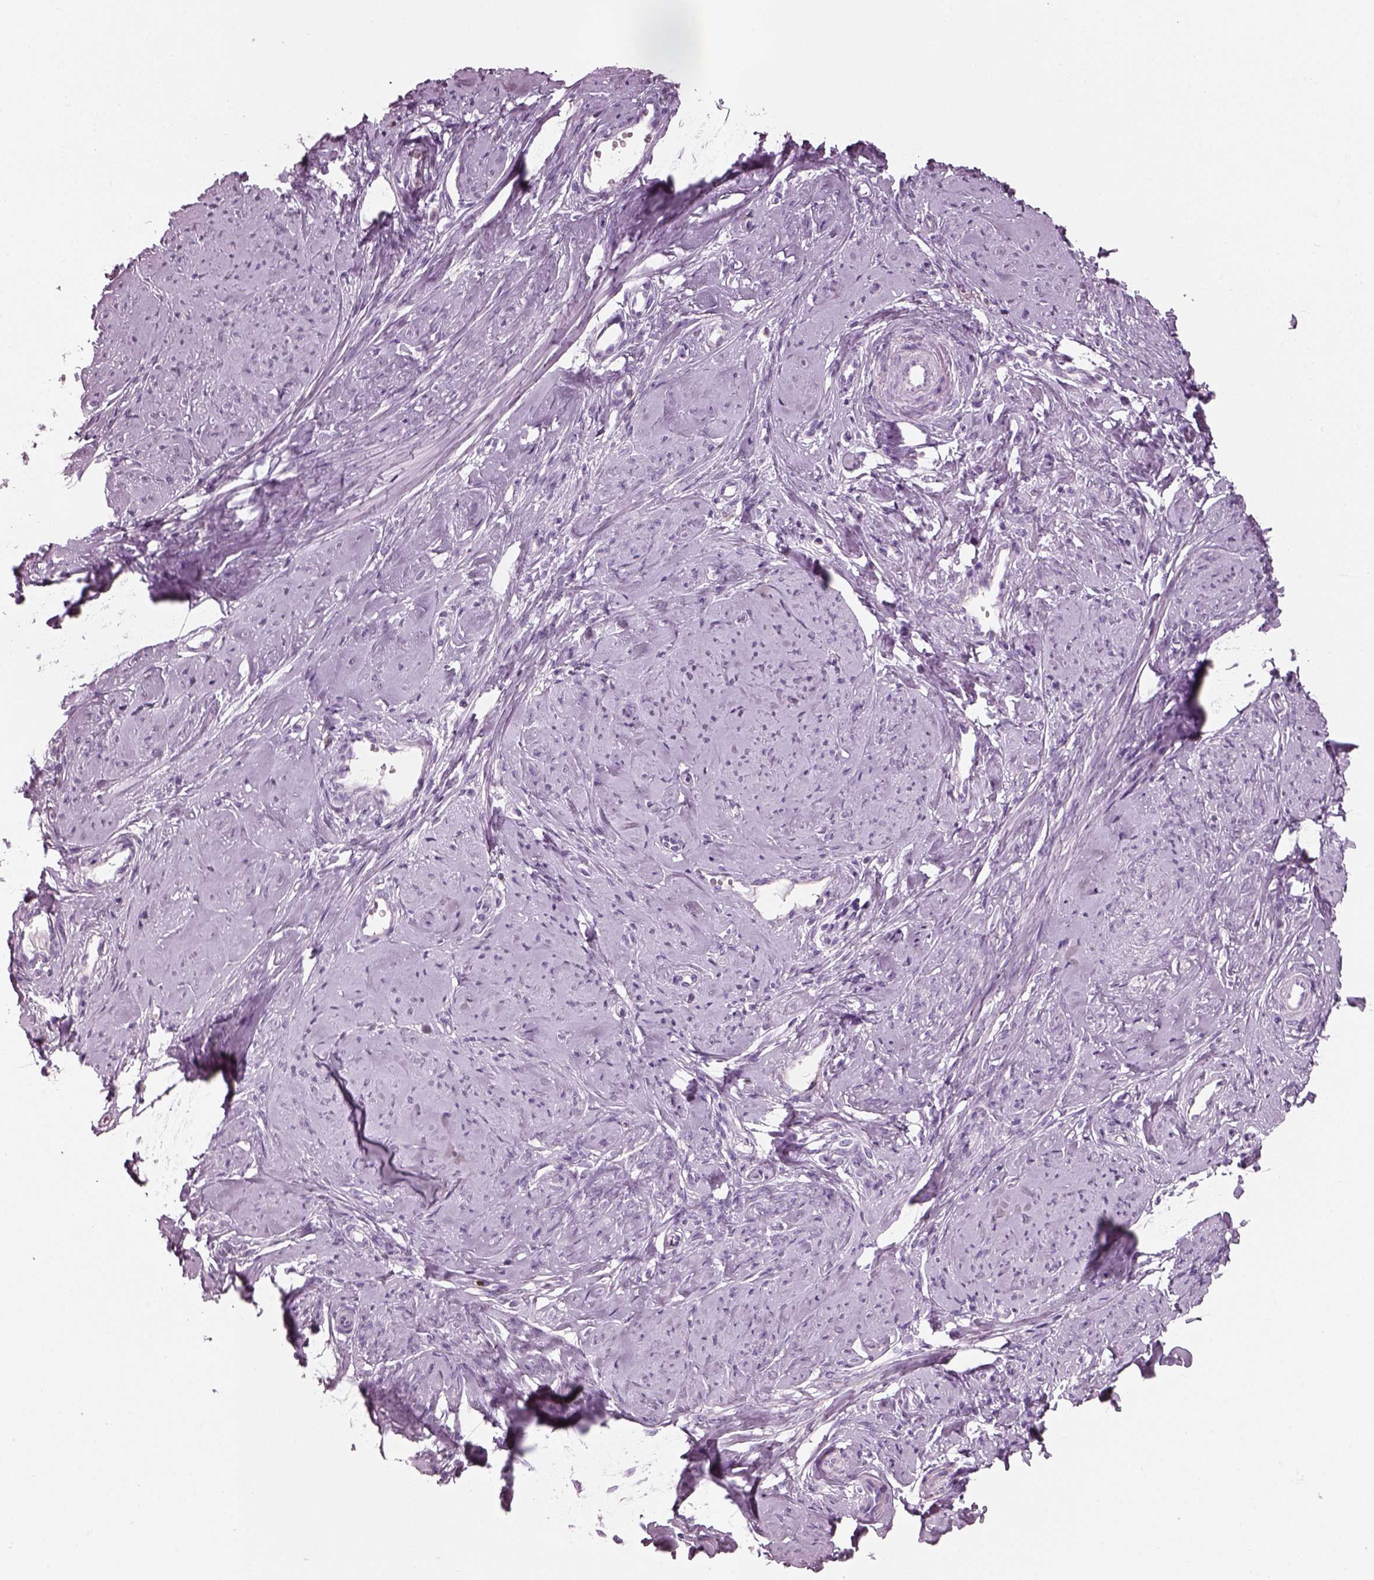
{"staining": {"intensity": "negative", "quantity": "none", "location": "none"}, "tissue": "smooth muscle", "cell_type": "Smooth muscle cells", "image_type": "normal", "snomed": [{"axis": "morphology", "description": "Normal tissue, NOS"}, {"axis": "topography", "description": "Smooth muscle"}], "caption": "This is a micrograph of IHC staining of benign smooth muscle, which shows no expression in smooth muscle cells.", "gene": "SLC27A2", "patient": {"sex": "female", "age": 48}}